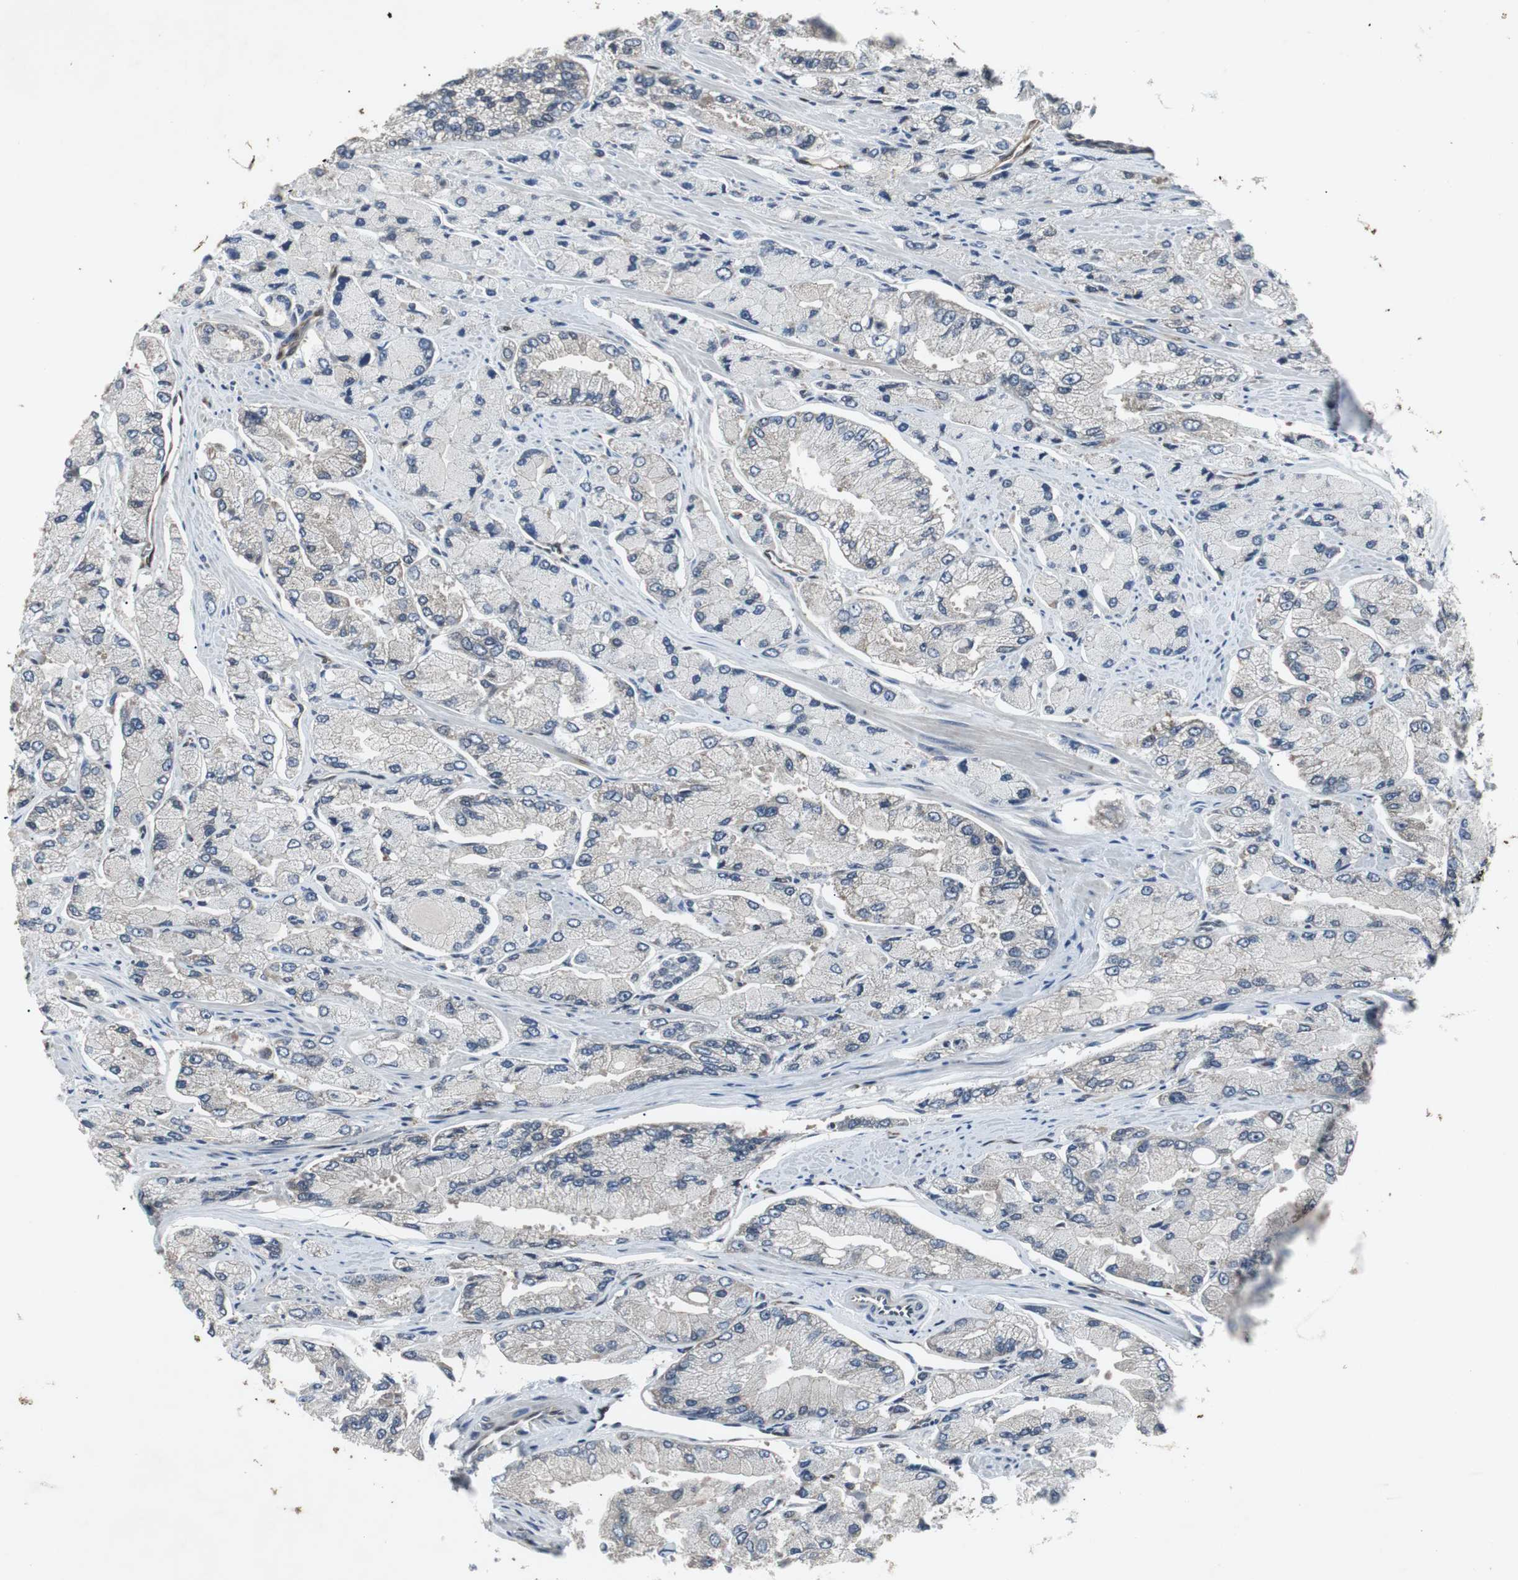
{"staining": {"intensity": "negative", "quantity": "none", "location": "none"}, "tissue": "prostate cancer", "cell_type": "Tumor cells", "image_type": "cancer", "snomed": [{"axis": "morphology", "description": "Adenocarcinoma, High grade"}, {"axis": "topography", "description": "Prostate"}], "caption": "Immunohistochemistry (IHC) of human prostate cancer demonstrates no staining in tumor cells.", "gene": "SMAD1", "patient": {"sex": "male", "age": 58}}